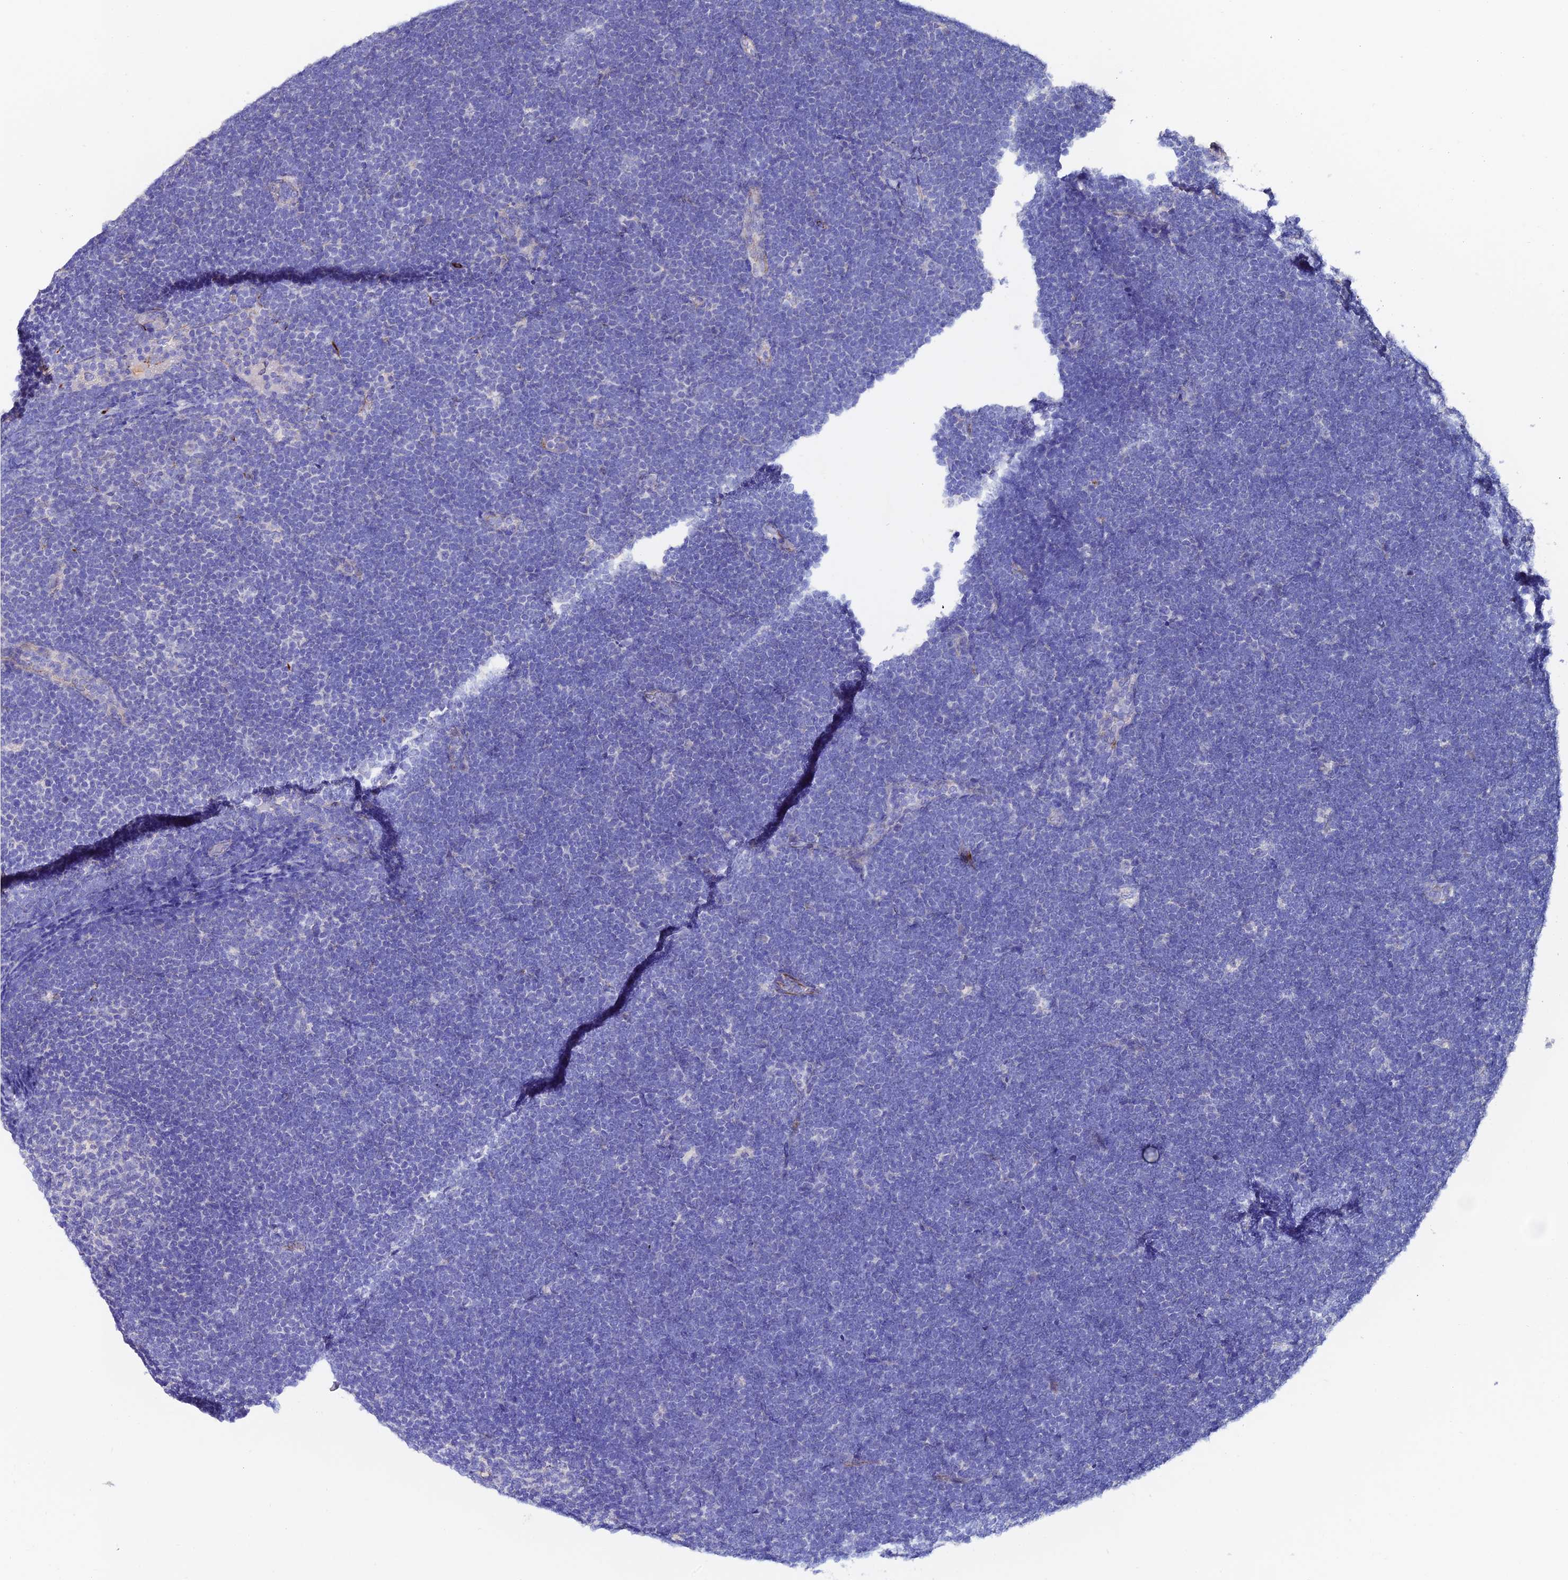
{"staining": {"intensity": "negative", "quantity": "none", "location": "none"}, "tissue": "lymphoma", "cell_type": "Tumor cells", "image_type": "cancer", "snomed": [{"axis": "morphology", "description": "Malignant lymphoma, non-Hodgkin's type, High grade"}, {"axis": "topography", "description": "Lymph node"}], "caption": "Immunohistochemistry histopathology image of neoplastic tissue: human high-grade malignant lymphoma, non-Hodgkin's type stained with DAB displays no significant protein expression in tumor cells.", "gene": "ESM1", "patient": {"sex": "male", "age": 13}}